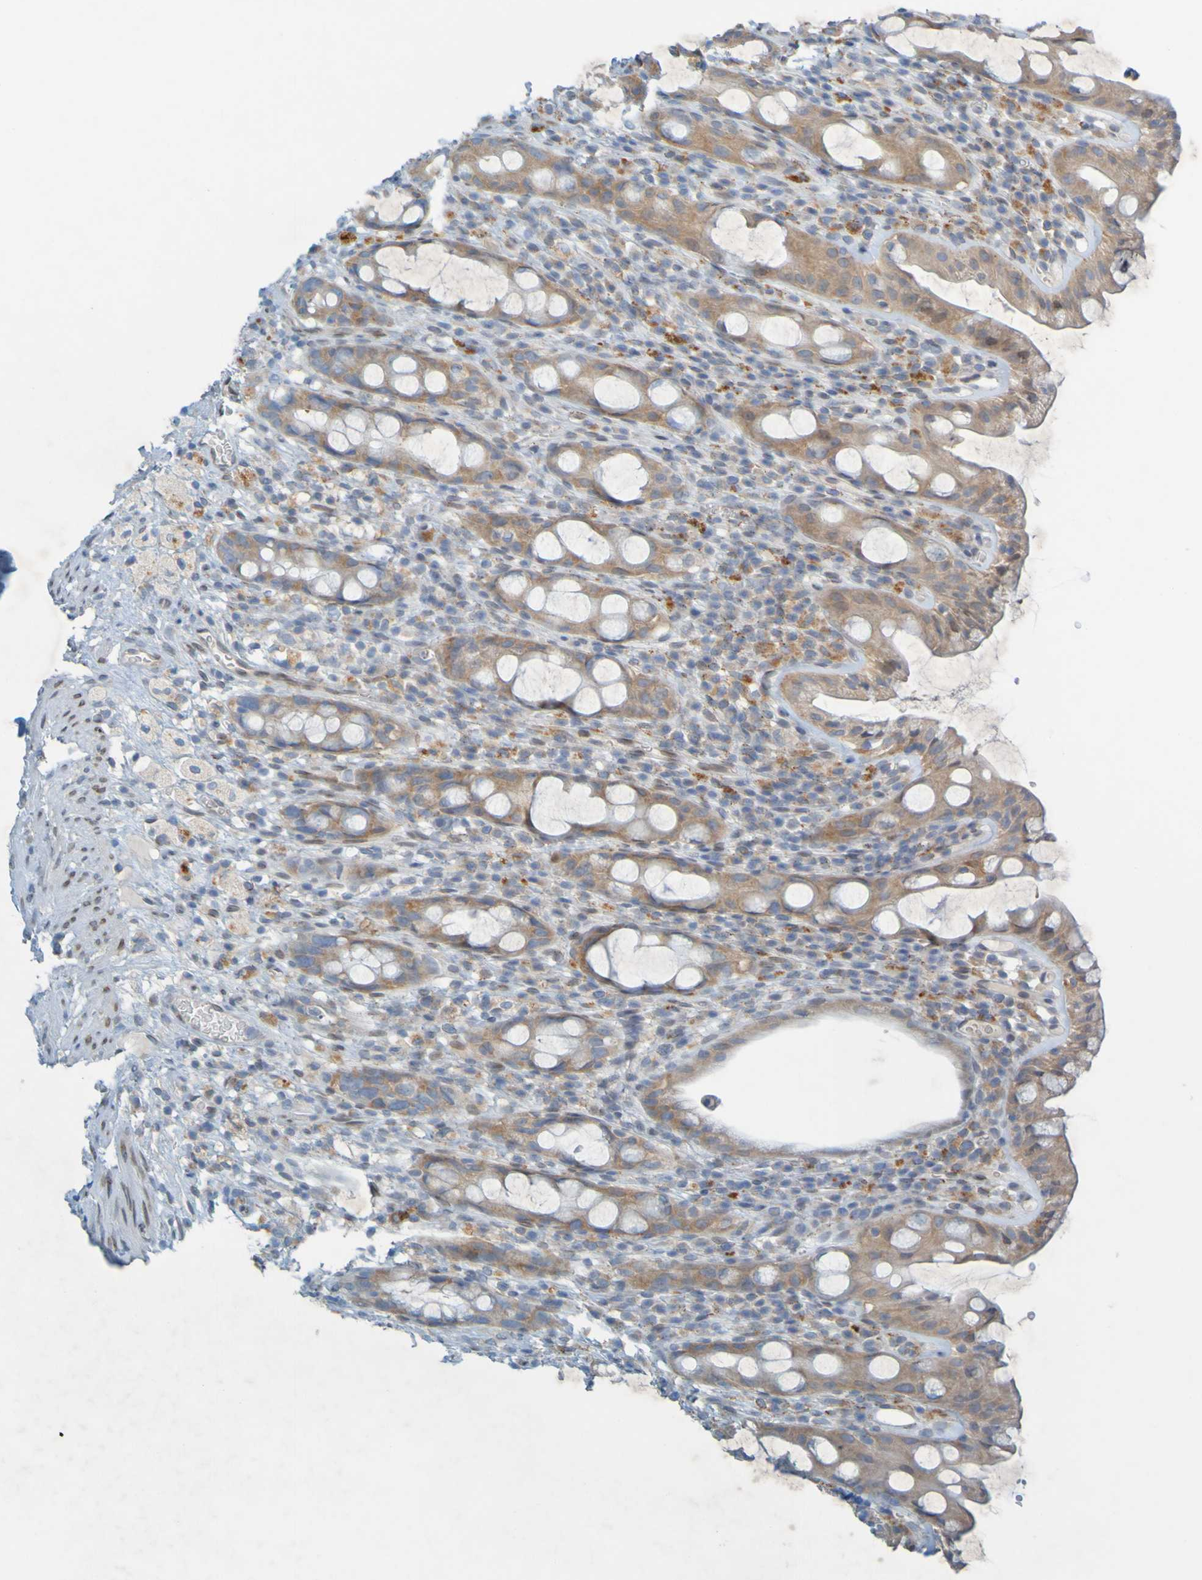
{"staining": {"intensity": "moderate", "quantity": ">75%", "location": "cytoplasmic/membranous"}, "tissue": "rectum", "cell_type": "Glandular cells", "image_type": "normal", "snomed": [{"axis": "morphology", "description": "Normal tissue, NOS"}, {"axis": "topography", "description": "Rectum"}], "caption": "High-power microscopy captured an immunohistochemistry (IHC) image of normal rectum, revealing moderate cytoplasmic/membranous expression in about >75% of glandular cells. The protein of interest is stained brown, and the nuclei are stained in blue (DAB IHC with brightfield microscopy, high magnification).", "gene": "MAG", "patient": {"sex": "male", "age": 44}}